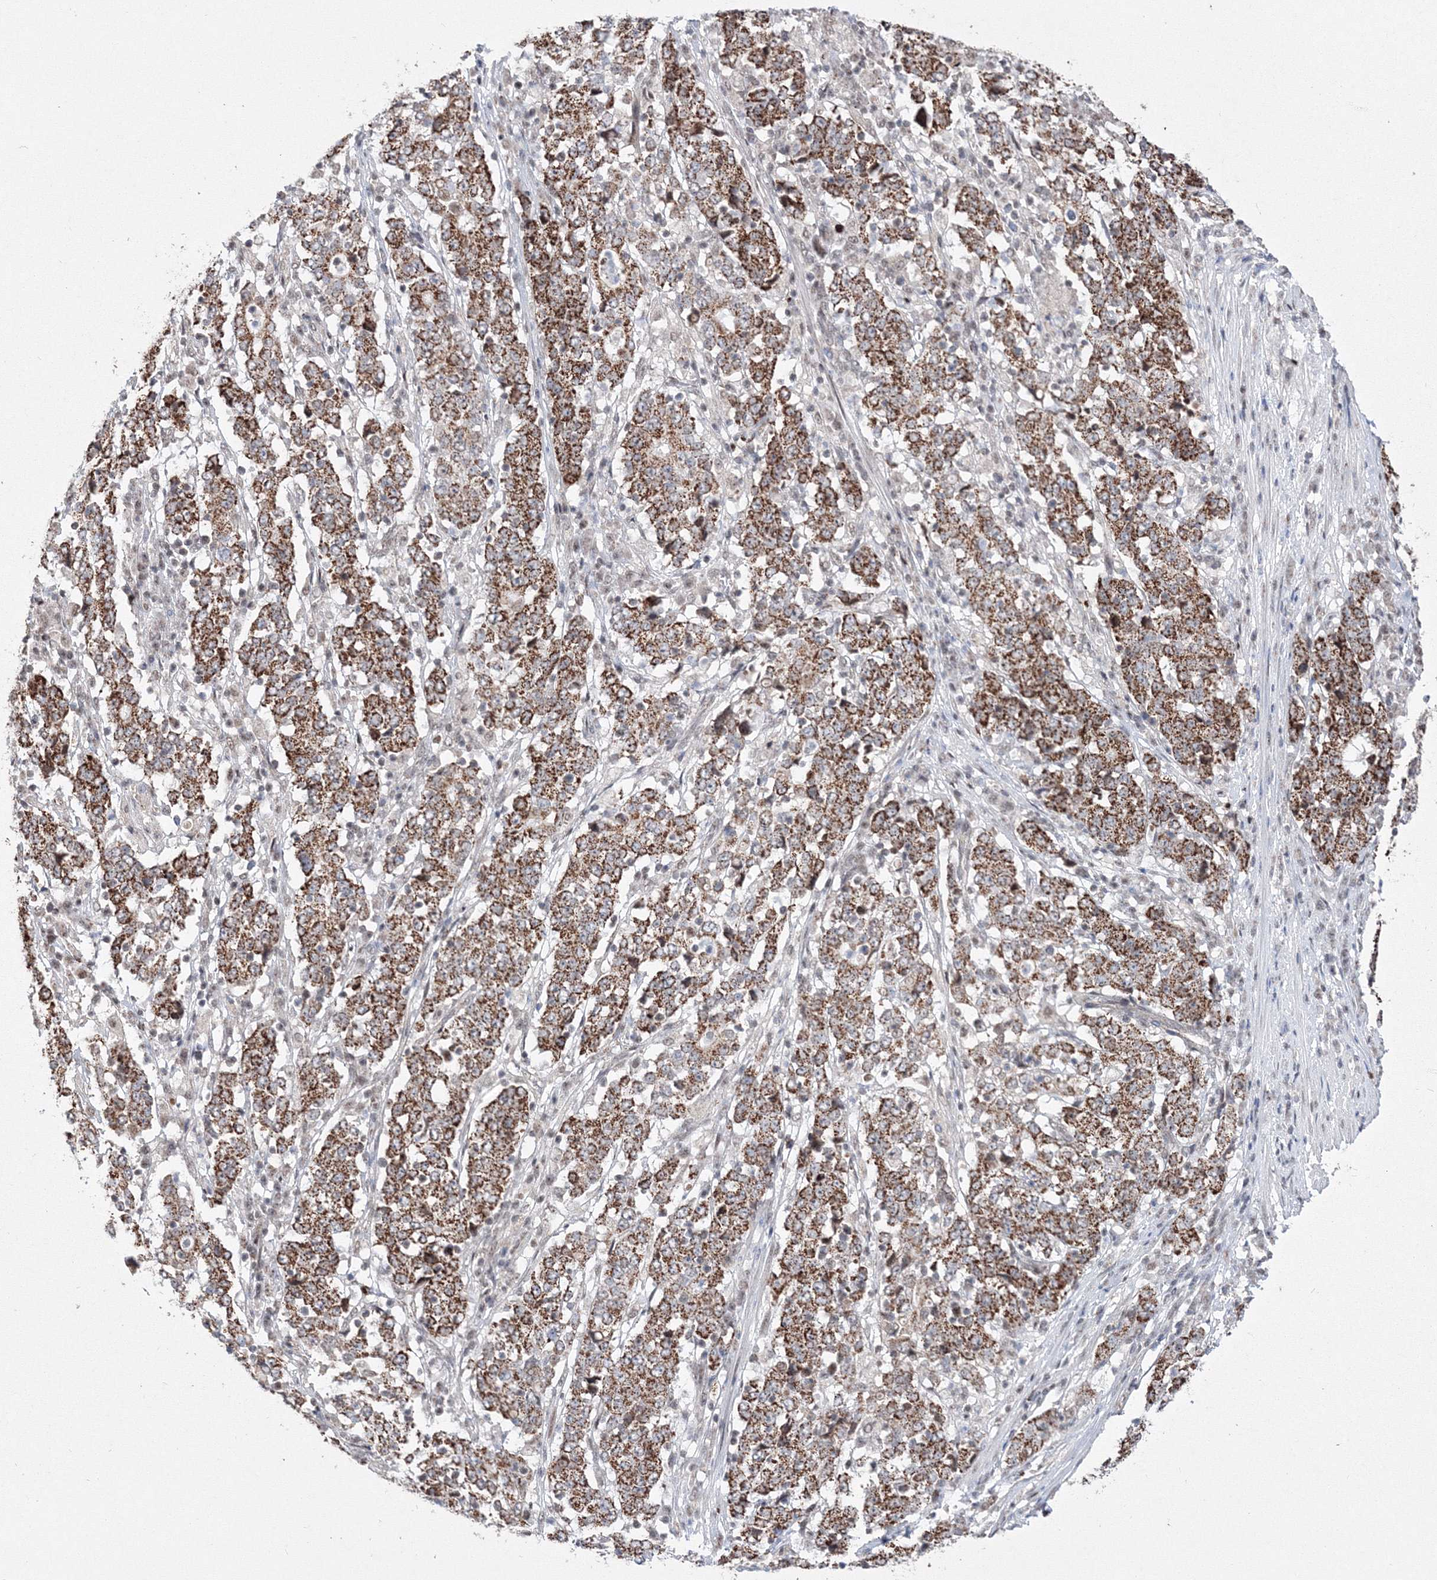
{"staining": {"intensity": "strong", "quantity": ">75%", "location": "cytoplasmic/membranous"}, "tissue": "stomach cancer", "cell_type": "Tumor cells", "image_type": "cancer", "snomed": [{"axis": "morphology", "description": "Adenocarcinoma, NOS"}, {"axis": "topography", "description": "Stomach"}], "caption": "Strong cytoplasmic/membranous staining for a protein is present in approximately >75% of tumor cells of adenocarcinoma (stomach) using IHC.", "gene": "GRSF1", "patient": {"sex": "male", "age": 59}}